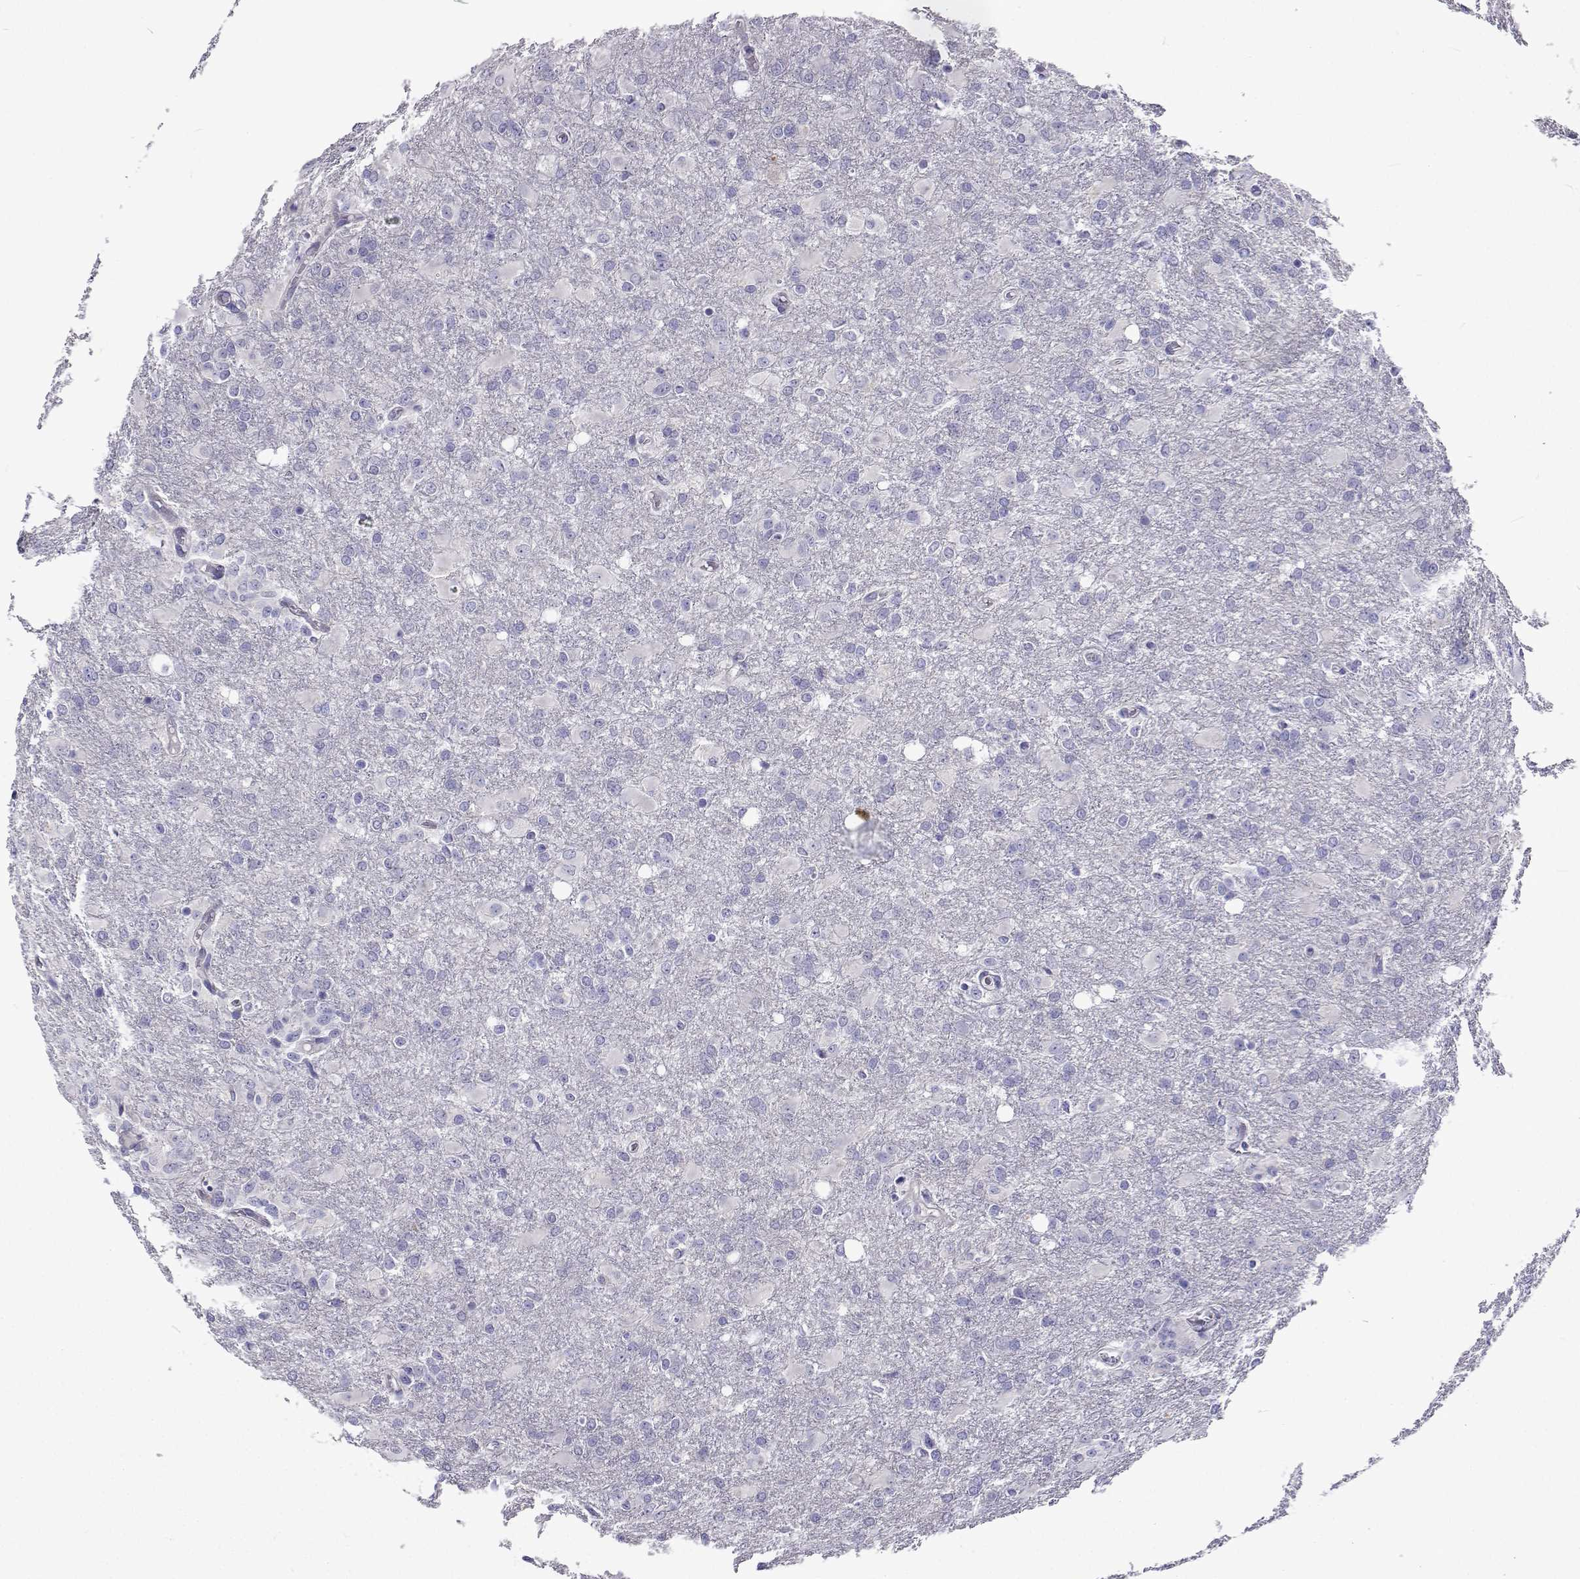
{"staining": {"intensity": "negative", "quantity": "none", "location": "none"}, "tissue": "glioma", "cell_type": "Tumor cells", "image_type": "cancer", "snomed": [{"axis": "morphology", "description": "Glioma, malignant, High grade"}, {"axis": "topography", "description": "Brain"}], "caption": "This is an immunohistochemistry (IHC) histopathology image of glioma. There is no expression in tumor cells.", "gene": "LHFPL7", "patient": {"sex": "male", "age": 68}}